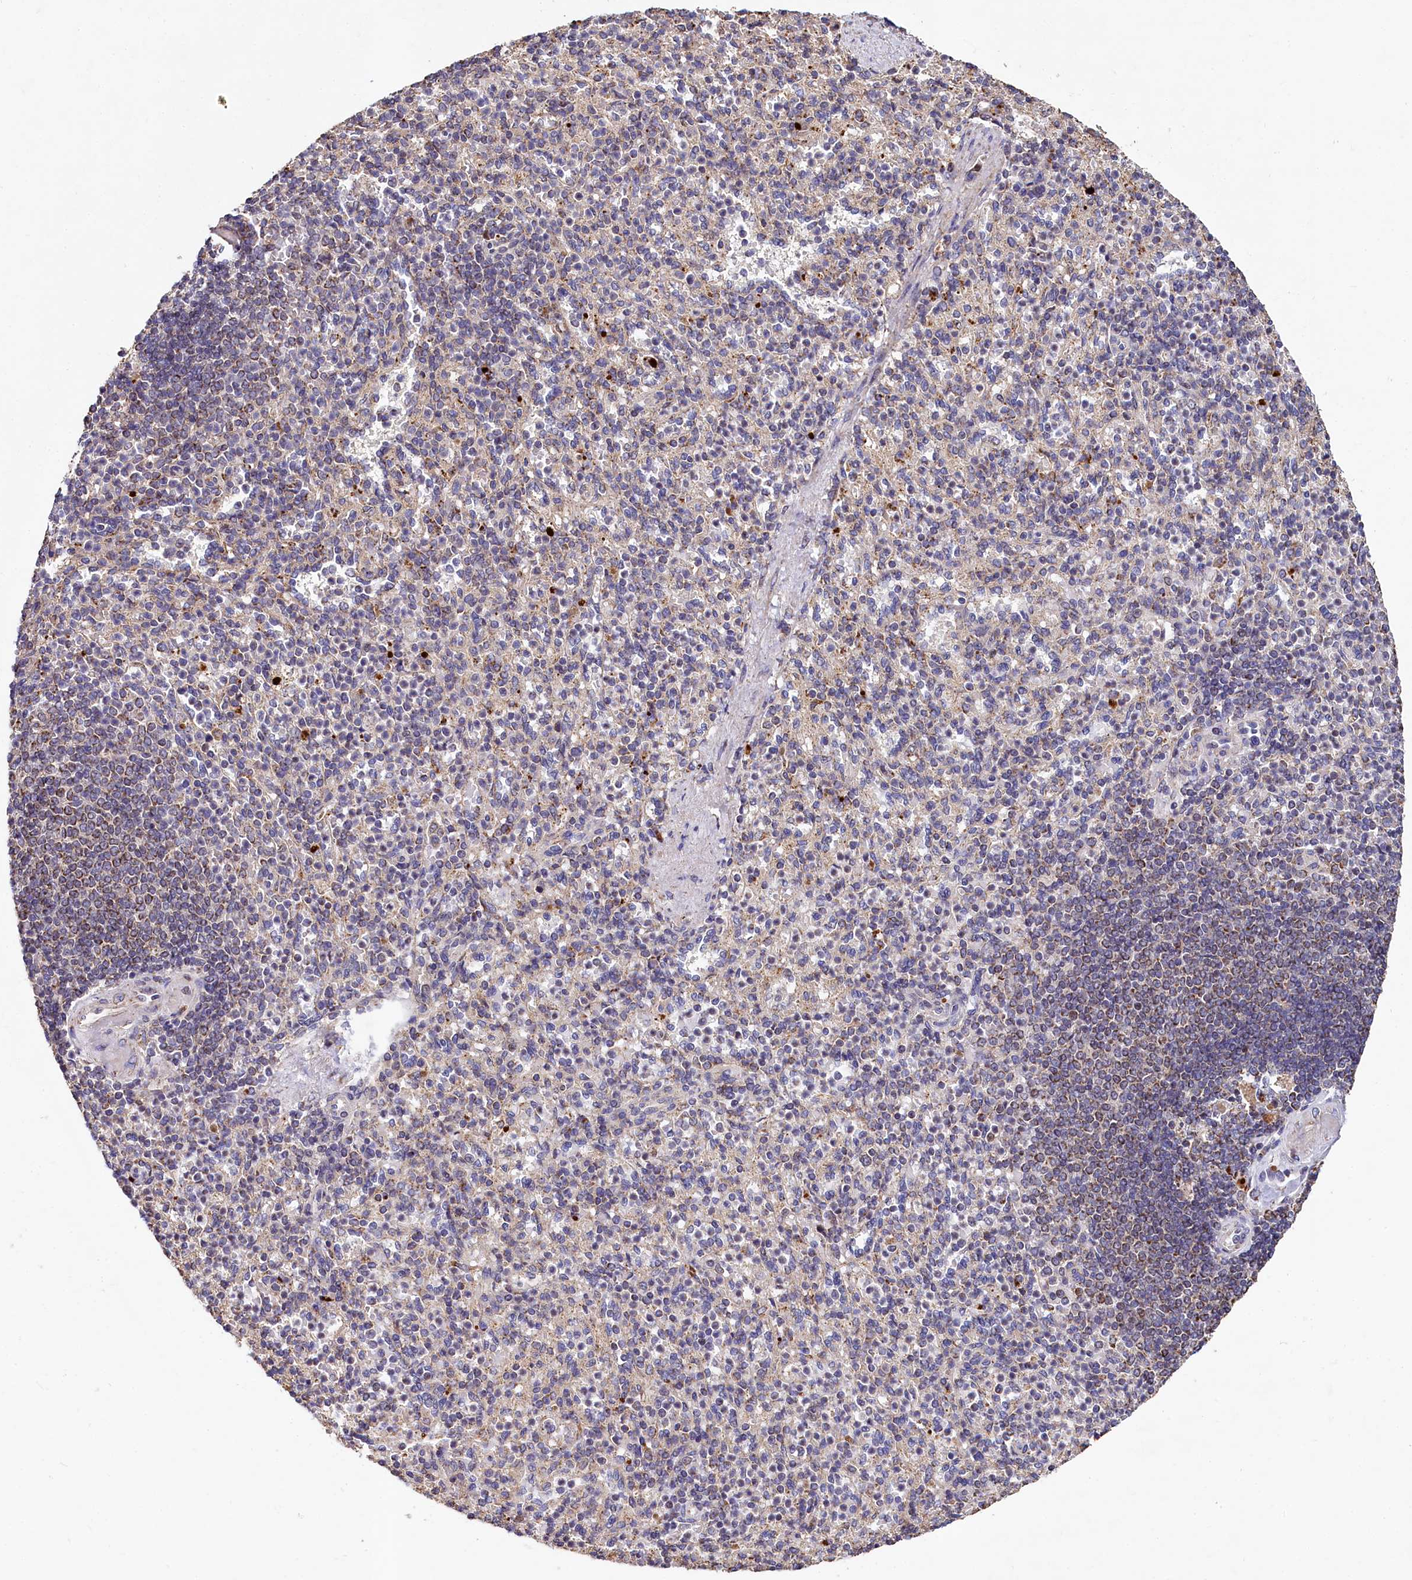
{"staining": {"intensity": "moderate", "quantity": "<25%", "location": "cytoplasmic/membranous"}, "tissue": "spleen", "cell_type": "Cells in red pulp", "image_type": "normal", "snomed": [{"axis": "morphology", "description": "Normal tissue, NOS"}, {"axis": "topography", "description": "Spleen"}], "caption": "A low amount of moderate cytoplasmic/membranous staining is present in approximately <25% of cells in red pulp in benign spleen.", "gene": "SPRYD3", "patient": {"sex": "female", "age": 74}}